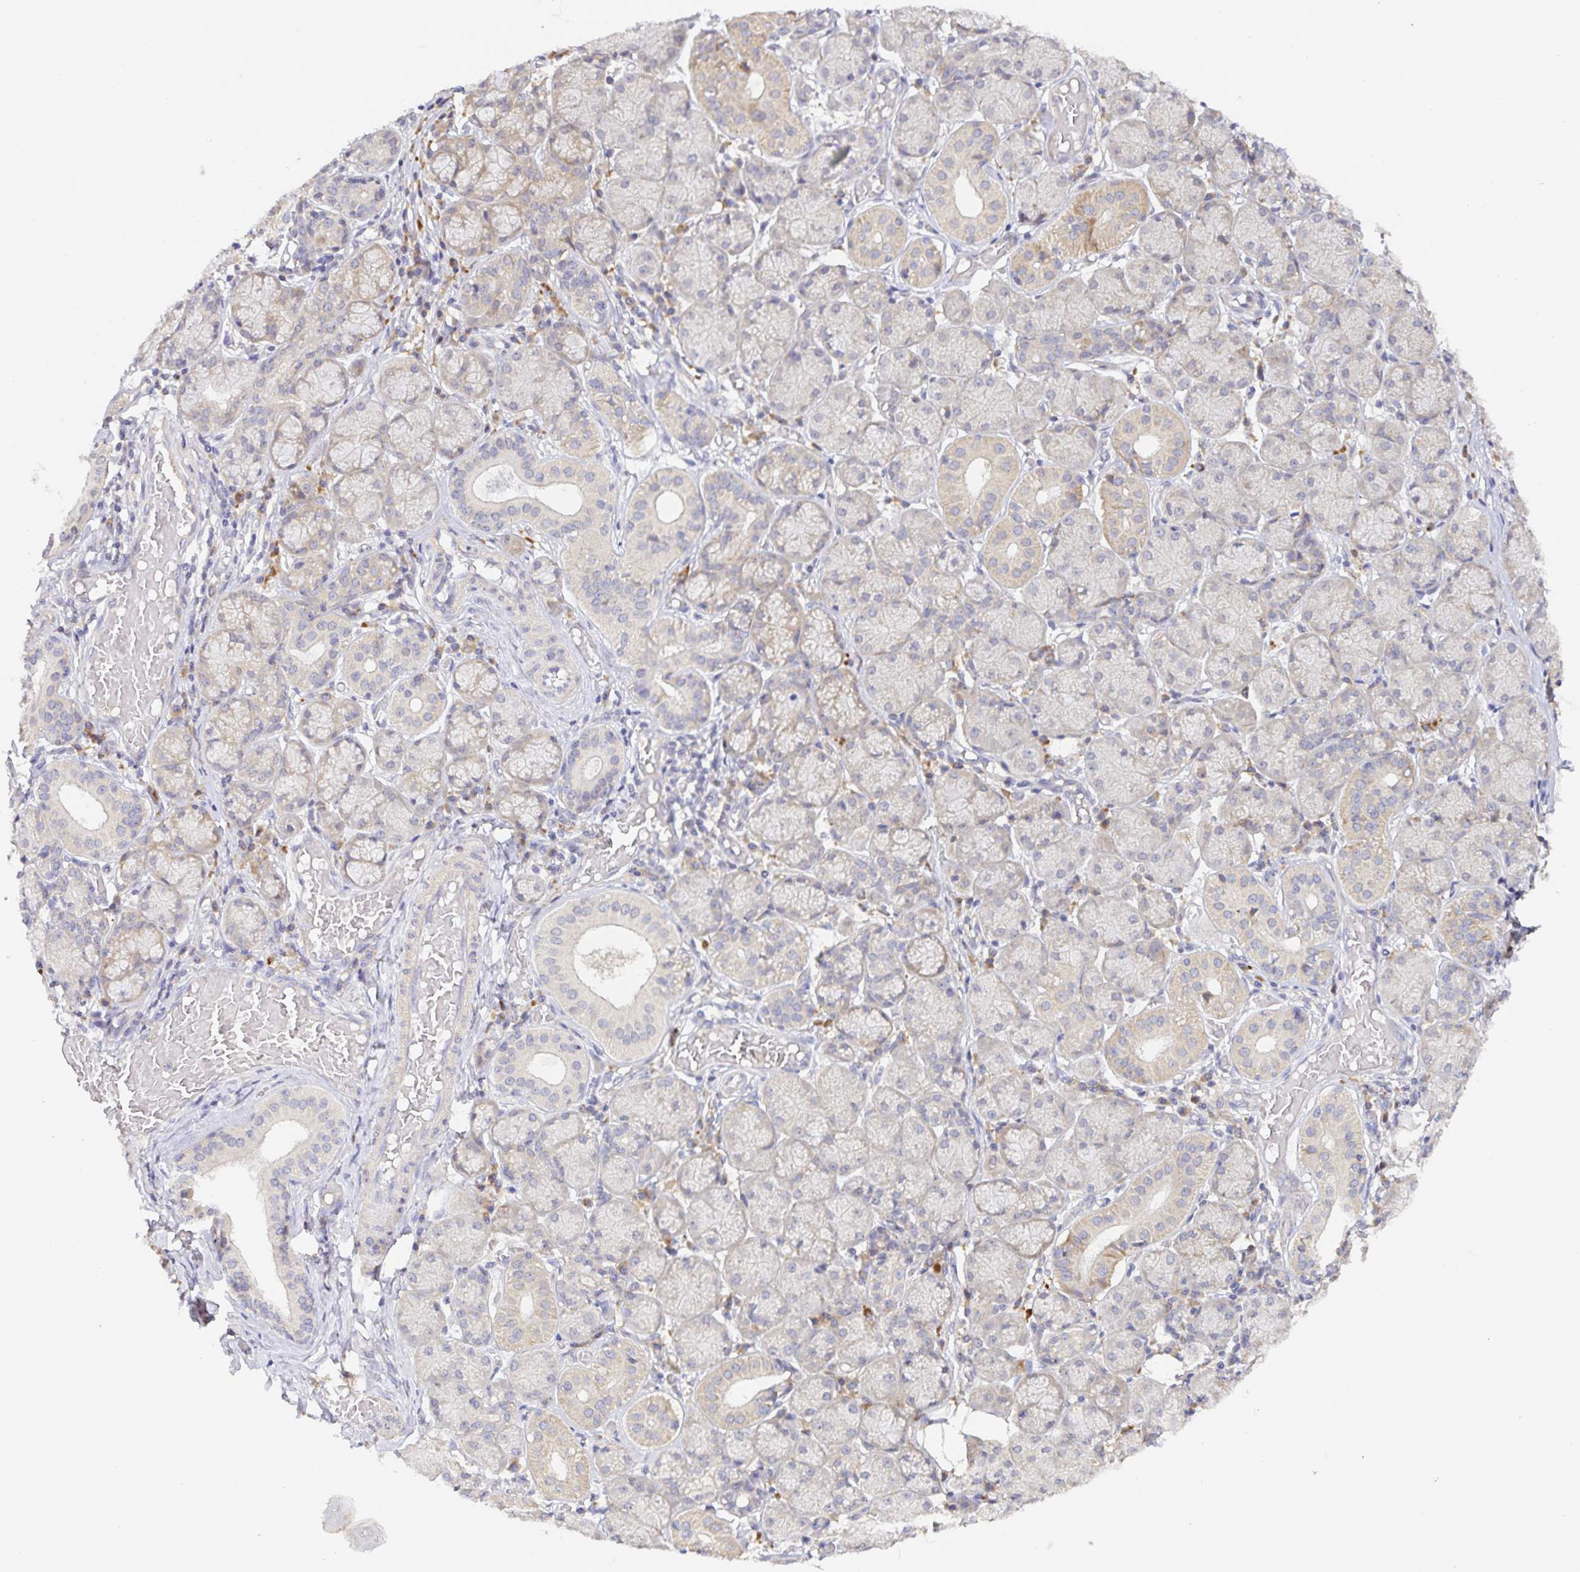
{"staining": {"intensity": "weak", "quantity": "<25%", "location": "cytoplasmic/membranous"}, "tissue": "salivary gland", "cell_type": "Glandular cells", "image_type": "normal", "snomed": [{"axis": "morphology", "description": "Normal tissue, NOS"}, {"axis": "topography", "description": "Salivary gland"}], "caption": "Salivary gland stained for a protein using IHC displays no positivity glandular cells.", "gene": "ZDHHC11B", "patient": {"sex": "female", "age": 24}}